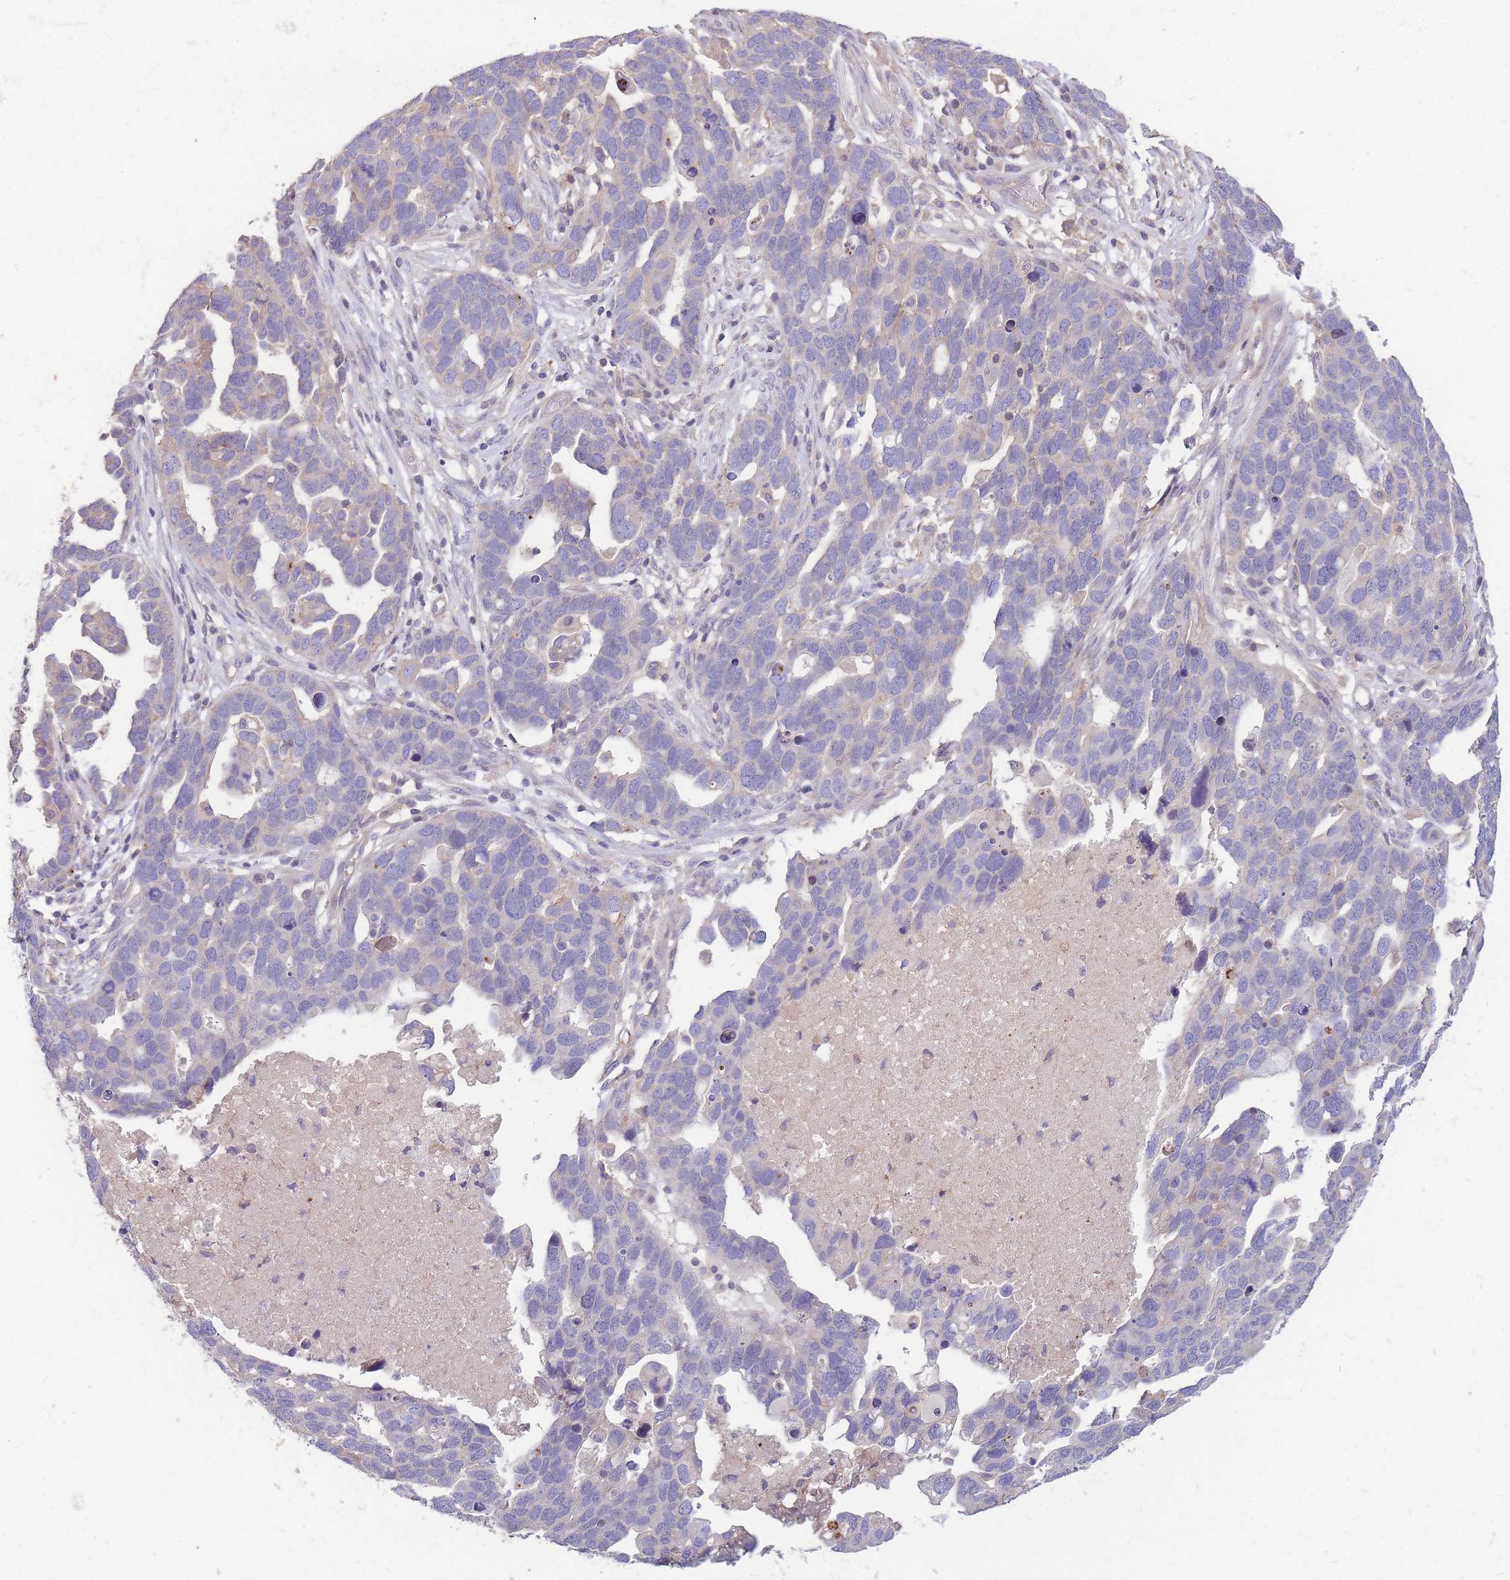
{"staining": {"intensity": "negative", "quantity": "none", "location": "none"}, "tissue": "ovarian cancer", "cell_type": "Tumor cells", "image_type": "cancer", "snomed": [{"axis": "morphology", "description": "Cystadenocarcinoma, serous, NOS"}, {"axis": "topography", "description": "Ovary"}], "caption": "A high-resolution photomicrograph shows IHC staining of serous cystadenocarcinoma (ovarian), which displays no significant staining in tumor cells. The staining was performed using DAB (3,3'-diaminobenzidine) to visualize the protein expression in brown, while the nuclei were stained in blue with hematoxylin (Magnification: 20x).", "gene": "OR5T1", "patient": {"sex": "female", "age": 54}}